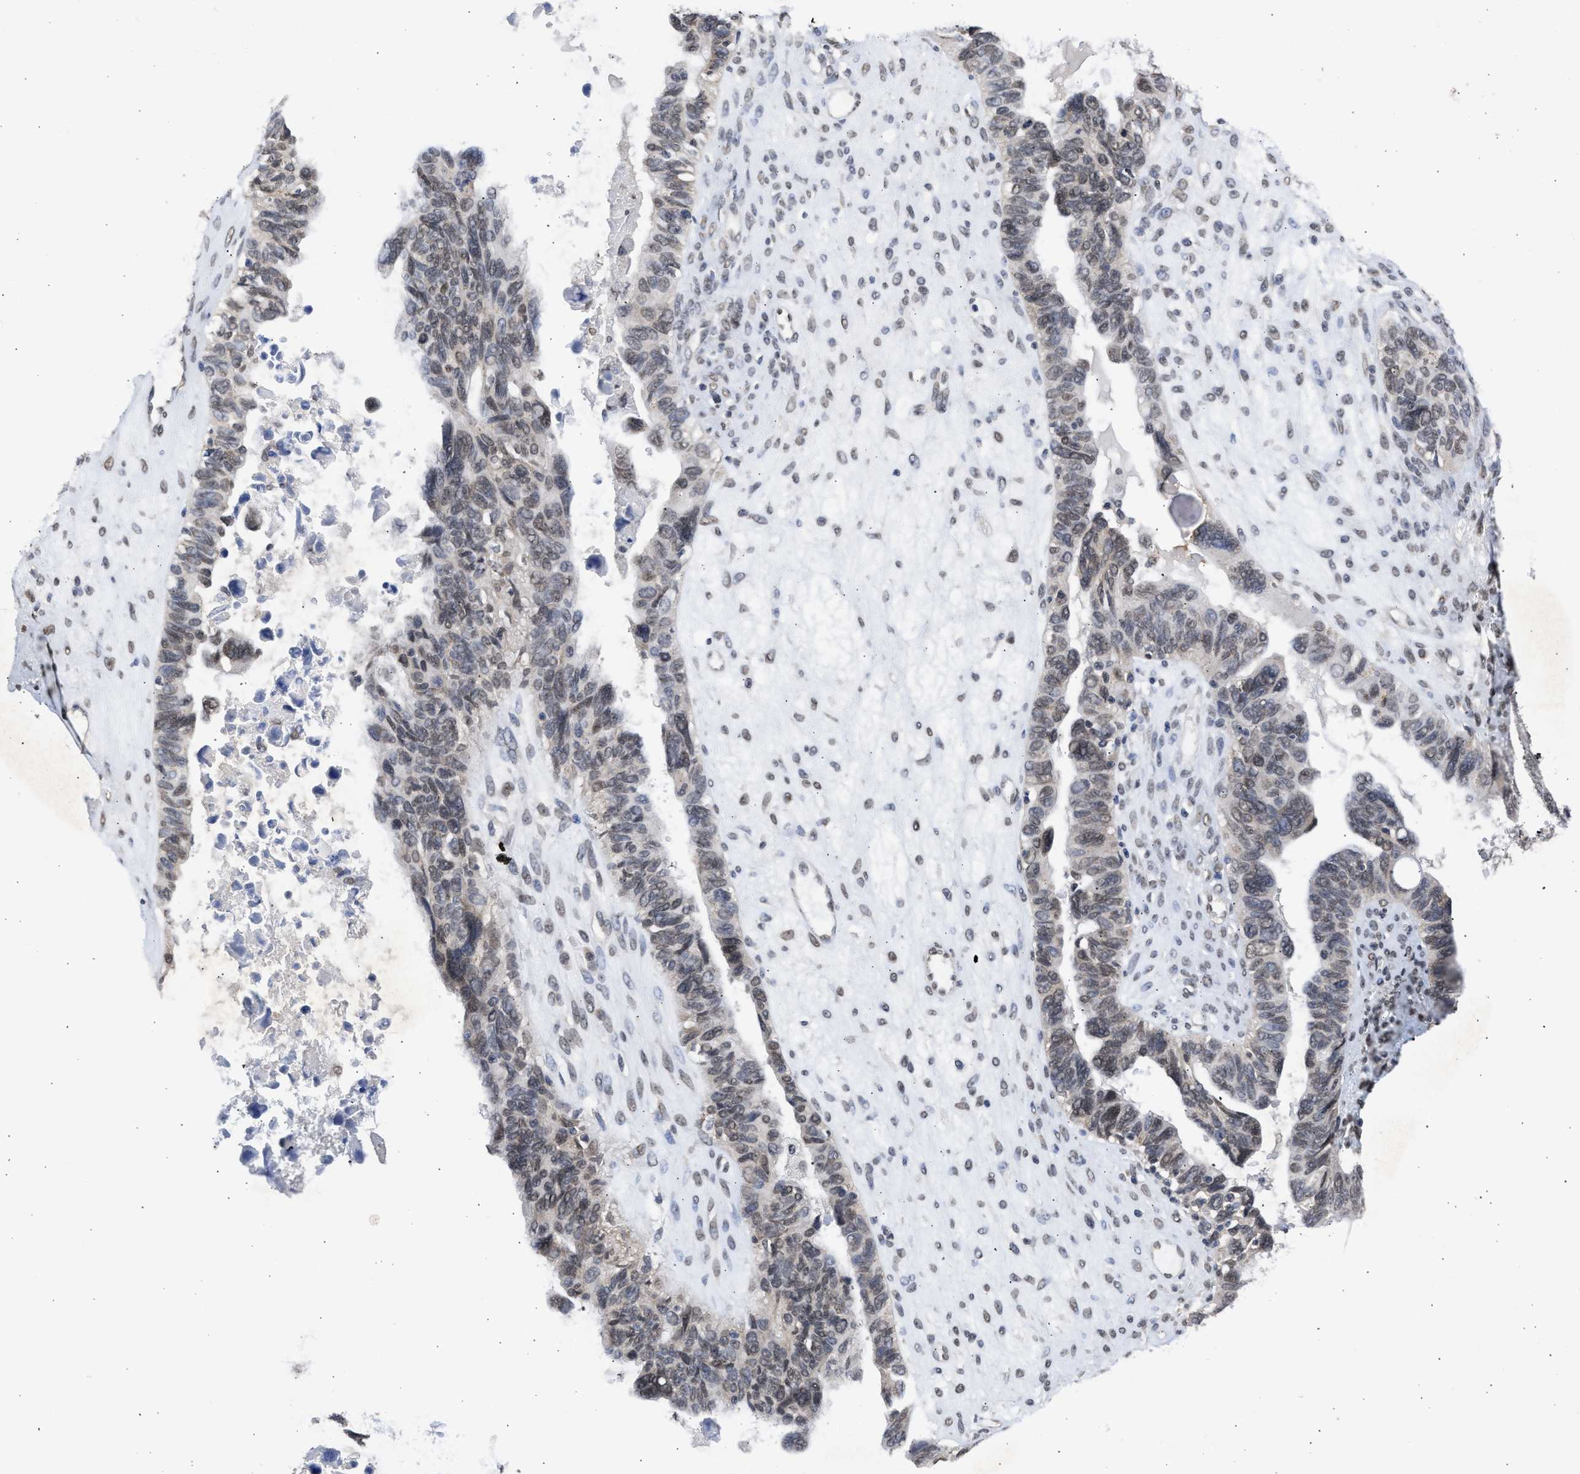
{"staining": {"intensity": "negative", "quantity": "none", "location": "none"}, "tissue": "ovarian cancer", "cell_type": "Tumor cells", "image_type": "cancer", "snomed": [{"axis": "morphology", "description": "Cystadenocarcinoma, serous, NOS"}, {"axis": "topography", "description": "Ovary"}], "caption": "Tumor cells show no significant positivity in ovarian cancer (serous cystadenocarcinoma).", "gene": "NUP35", "patient": {"sex": "female", "age": 79}}